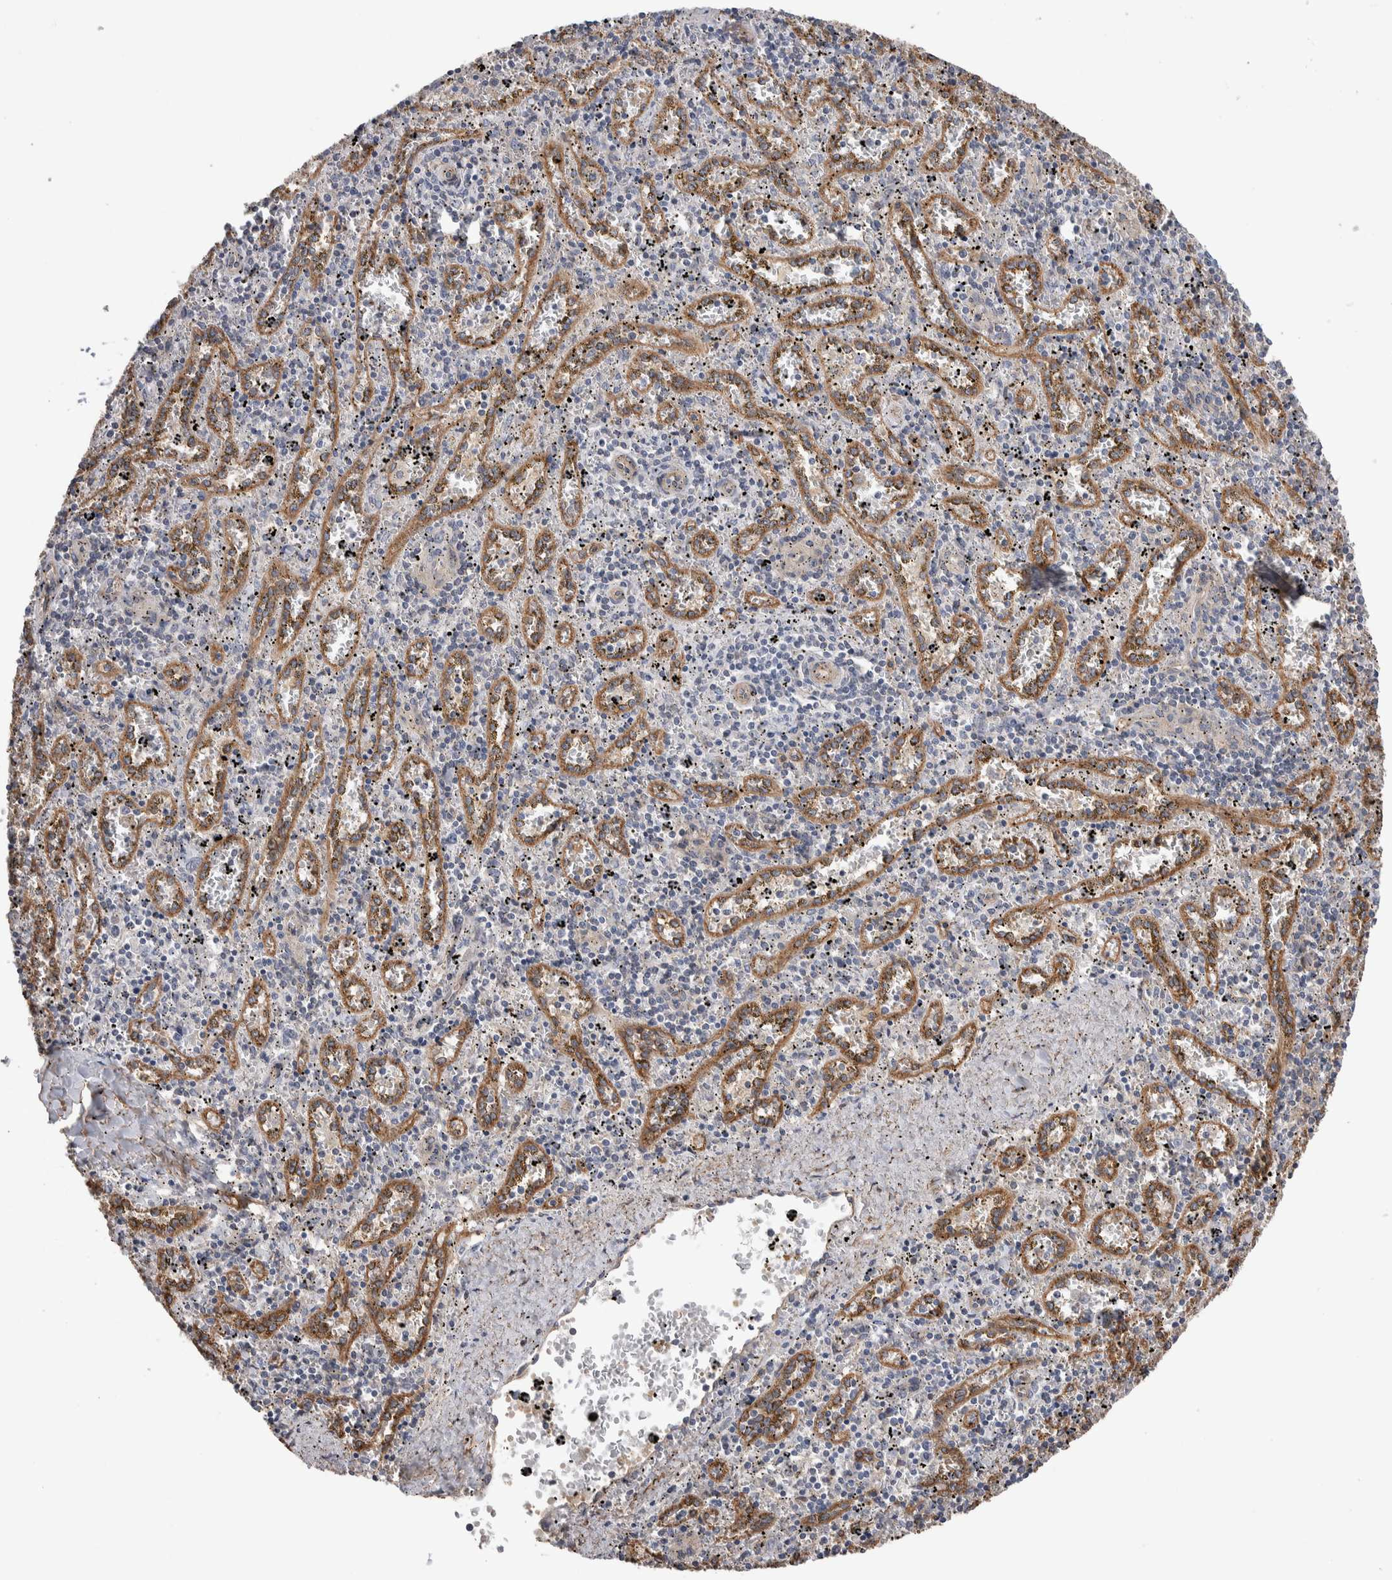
{"staining": {"intensity": "negative", "quantity": "none", "location": "none"}, "tissue": "spleen", "cell_type": "Cells in red pulp", "image_type": "normal", "snomed": [{"axis": "morphology", "description": "Normal tissue, NOS"}, {"axis": "topography", "description": "Spleen"}], "caption": "This histopathology image is of benign spleen stained with immunohistochemistry to label a protein in brown with the nuclei are counter-stained blue. There is no staining in cells in red pulp.", "gene": "GCNA", "patient": {"sex": "male", "age": 11}}